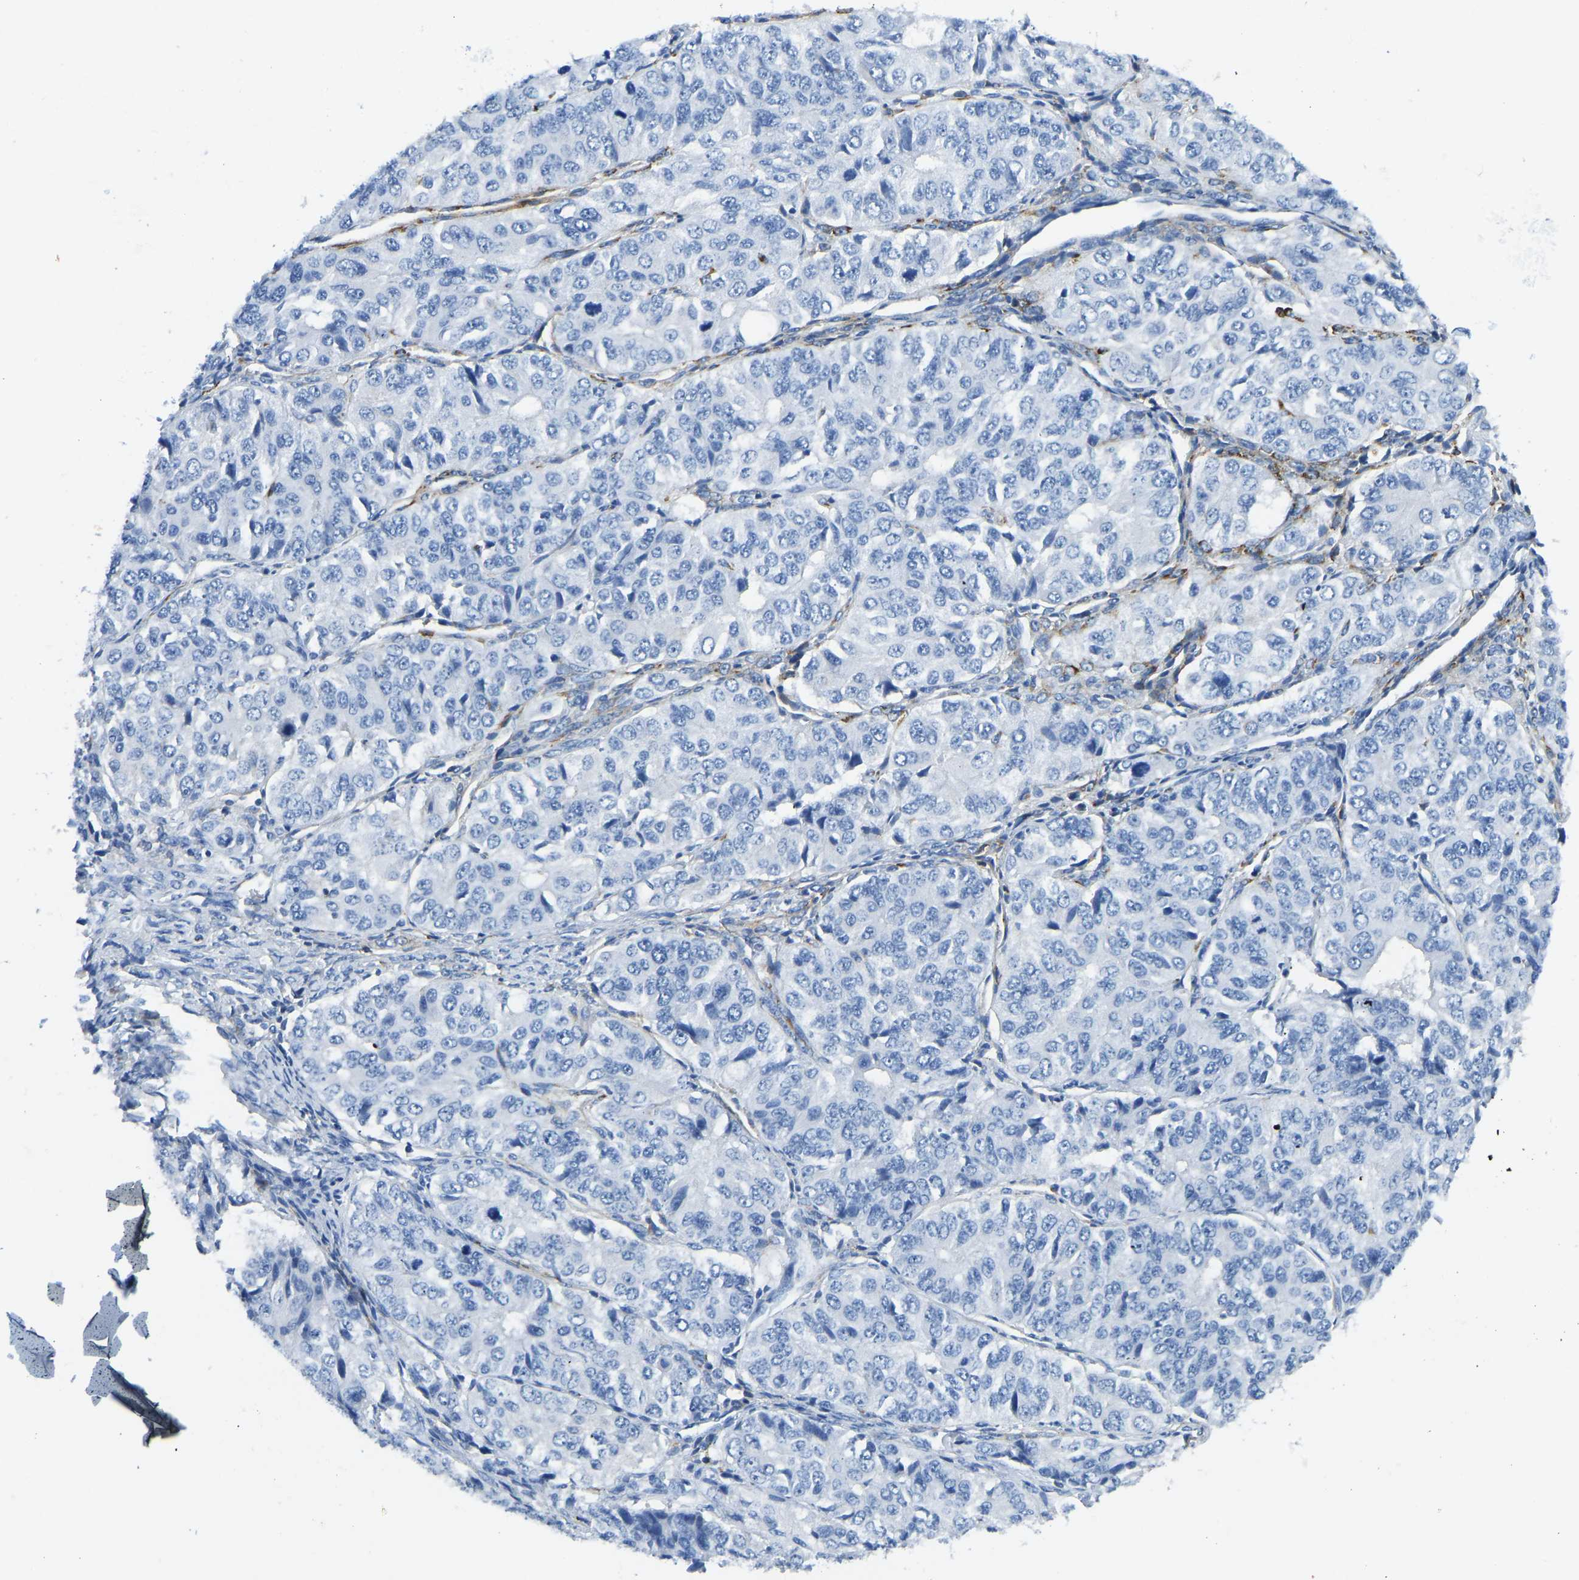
{"staining": {"intensity": "negative", "quantity": "none", "location": "none"}, "tissue": "ovarian cancer", "cell_type": "Tumor cells", "image_type": "cancer", "snomed": [{"axis": "morphology", "description": "Carcinoma, endometroid"}, {"axis": "topography", "description": "Ovary"}], "caption": "The photomicrograph shows no staining of tumor cells in ovarian endometroid carcinoma. (DAB (3,3'-diaminobenzidine) IHC with hematoxylin counter stain).", "gene": "COL15A1", "patient": {"sex": "female", "age": 51}}